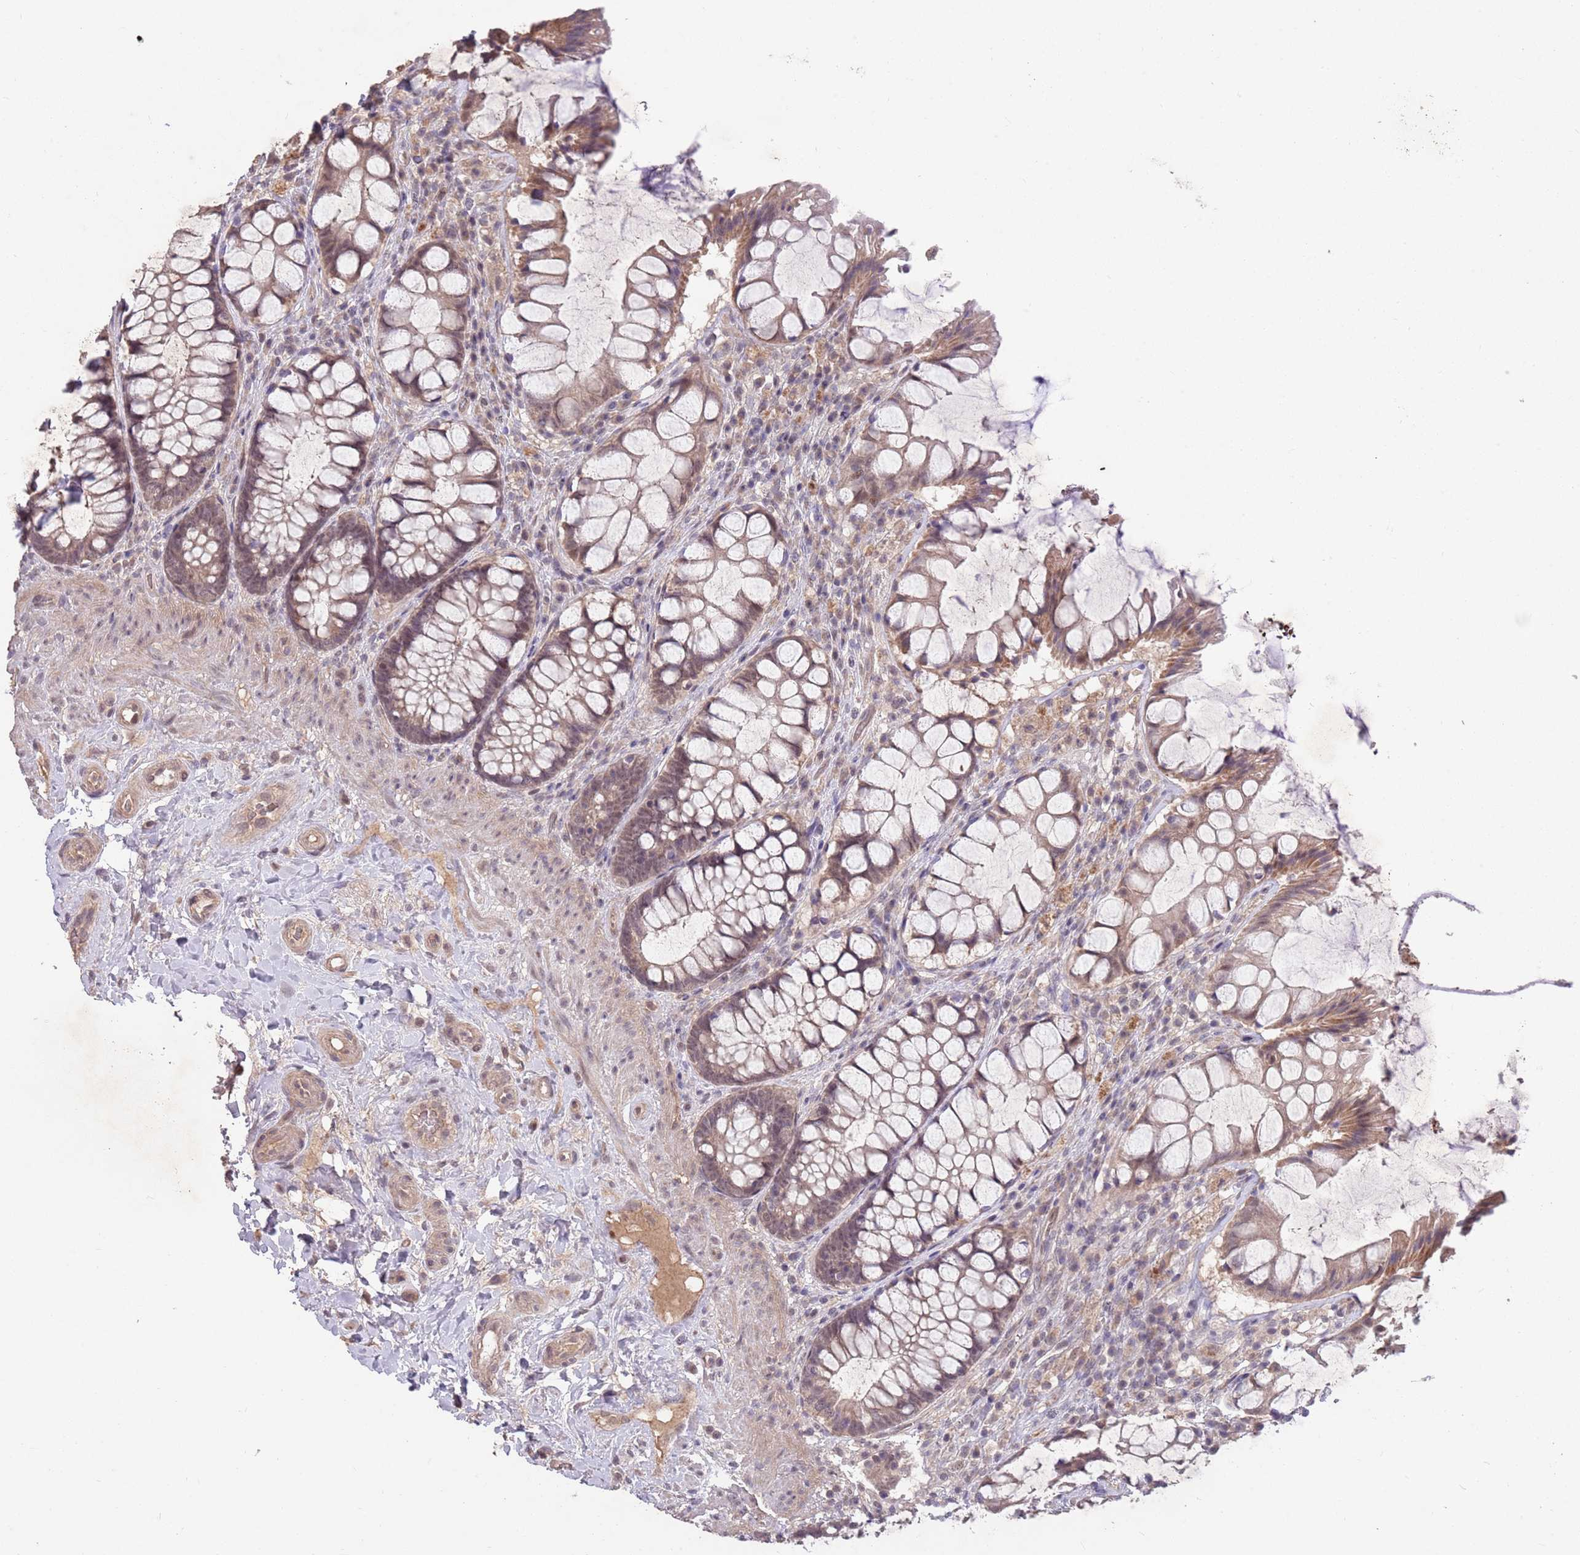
{"staining": {"intensity": "moderate", "quantity": ">75%", "location": "cytoplasmic/membranous,nuclear"}, "tissue": "rectum", "cell_type": "Glandular cells", "image_type": "normal", "snomed": [{"axis": "morphology", "description": "Normal tissue, NOS"}, {"axis": "topography", "description": "Rectum"}], "caption": "This is a micrograph of immunohistochemistry (IHC) staining of benign rectum, which shows moderate staining in the cytoplasmic/membranous,nuclear of glandular cells.", "gene": "MEI1", "patient": {"sex": "female", "age": 58}}